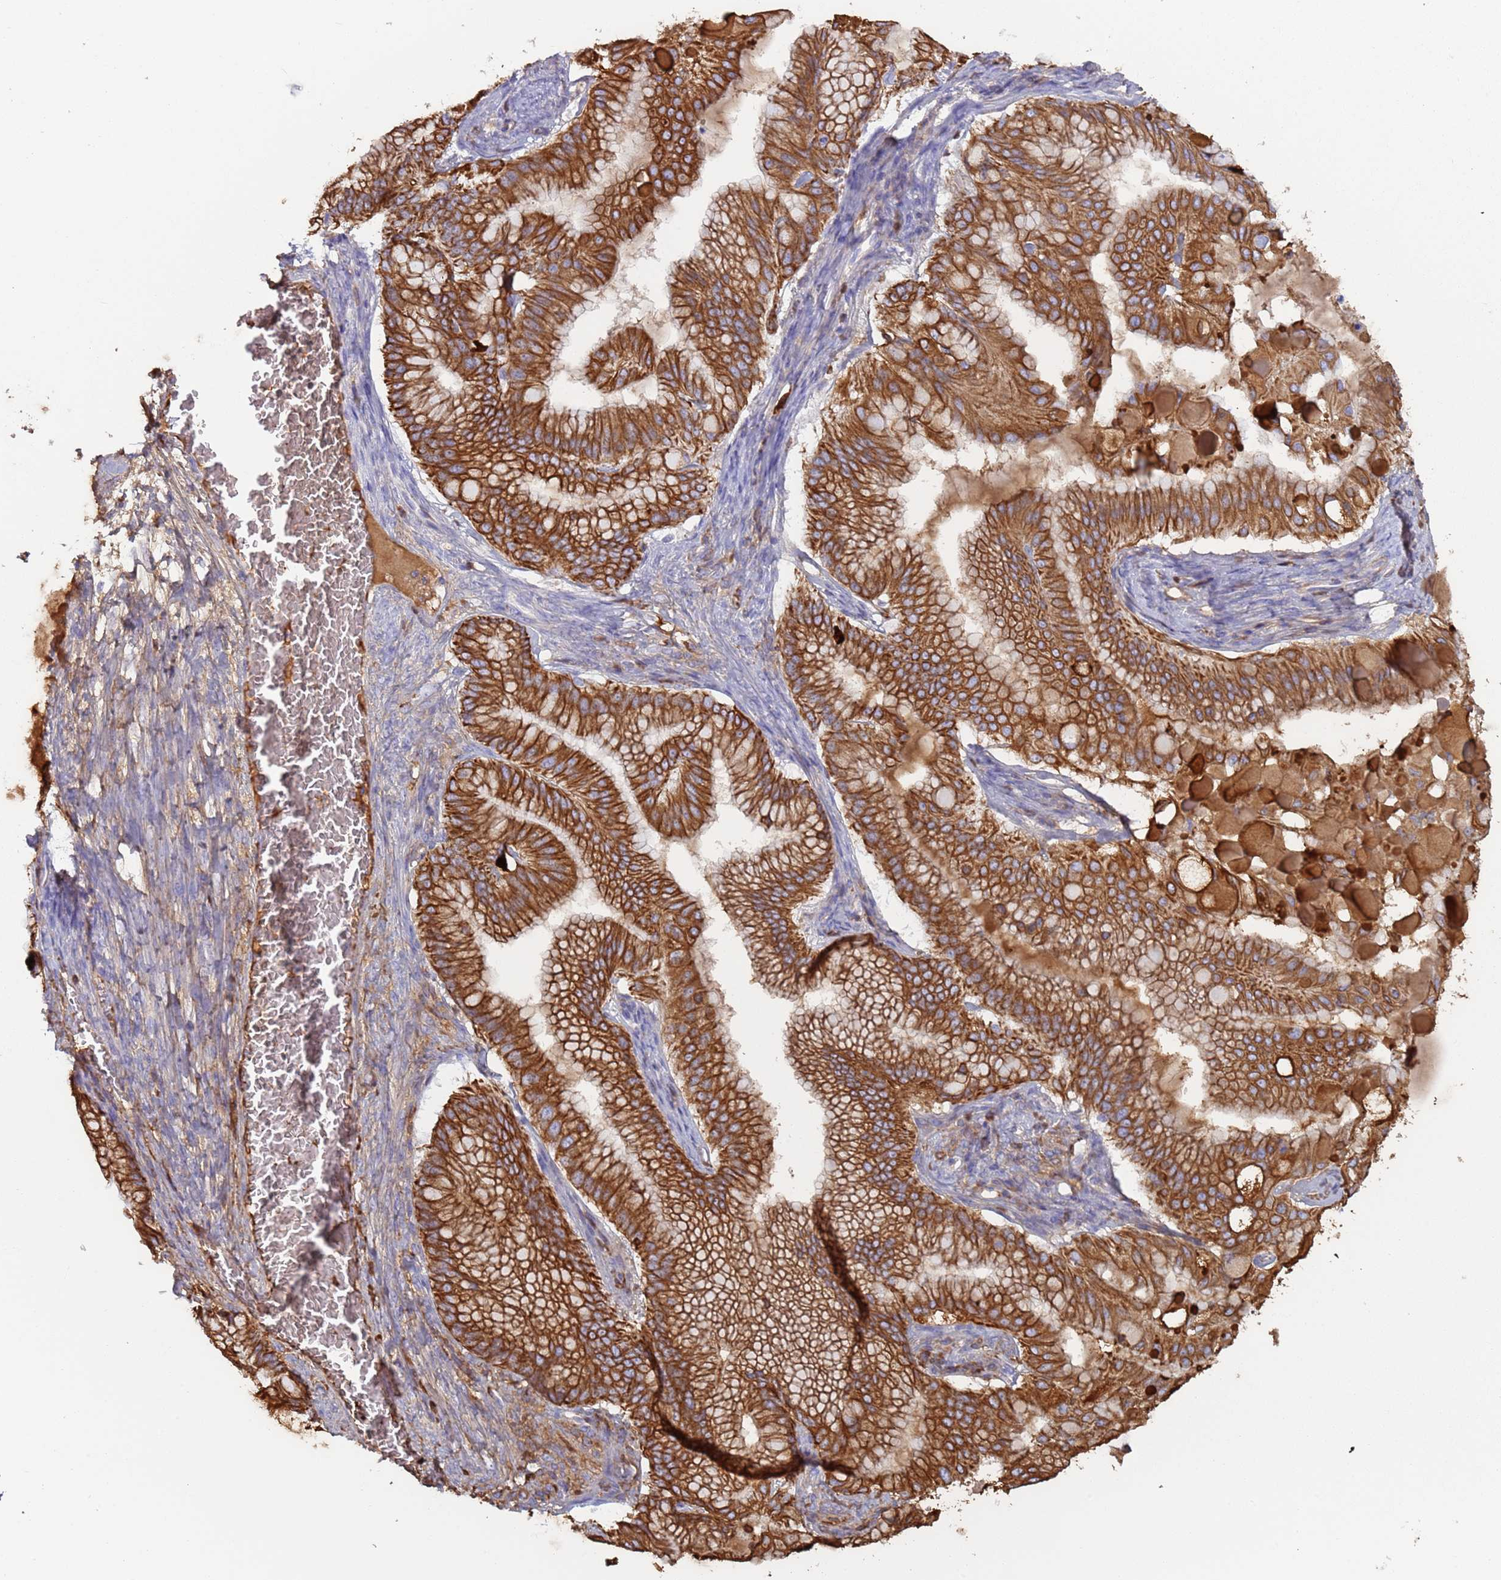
{"staining": {"intensity": "strong", "quantity": ">75%", "location": "cytoplasmic/membranous"}, "tissue": "ovarian cancer", "cell_type": "Tumor cells", "image_type": "cancer", "snomed": [{"axis": "morphology", "description": "Cystadenocarcinoma, mucinous, NOS"}, {"axis": "topography", "description": "Ovary"}], "caption": "Human ovarian cancer (mucinous cystadenocarcinoma) stained with a protein marker exhibits strong staining in tumor cells.", "gene": "CYSLTR2", "patient": {"sex": "female", "age": 61}}